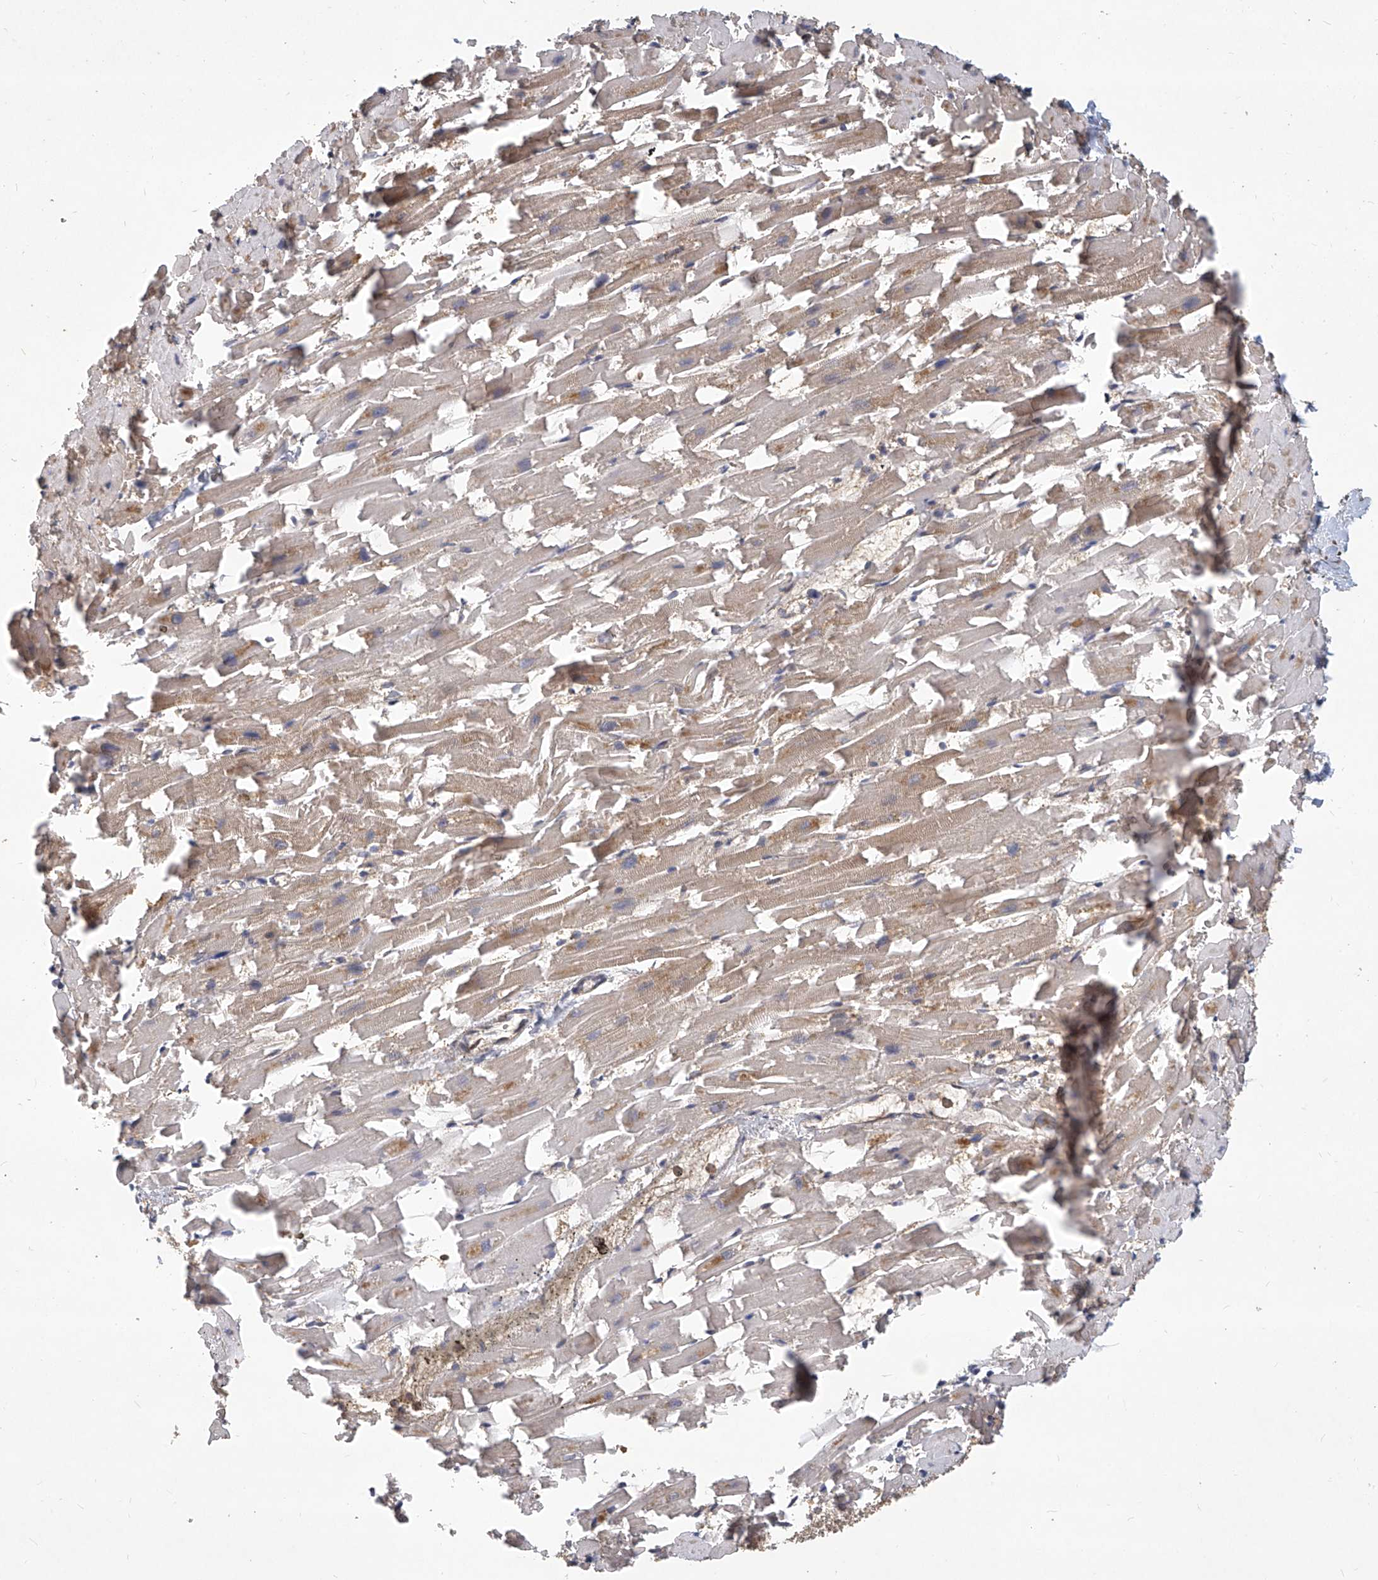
{"staining": {"intensity": "moderate", "quantity": "25%-75%", "location": "cytoplasmic/membranous,nuclear"}, "tissue": "heart muscle", "cell_type": "Cardiomyocytes", "image_type": "normal", "snomed": [{"axis": "morphology", "description": "Normal tissue, NOS"}, {"axis": "topography", "description": "Heart"}], "caption": "A brown stain highlights moderate cytoplasmic/membranous,nuclear staining of a protein in cardiomyocytes of normal heart muscle. The protein is shown in brown color, while the nuclei are stained blue.", "gene": "PSMB1", "patient": {"sex": "female", "age": 64}}